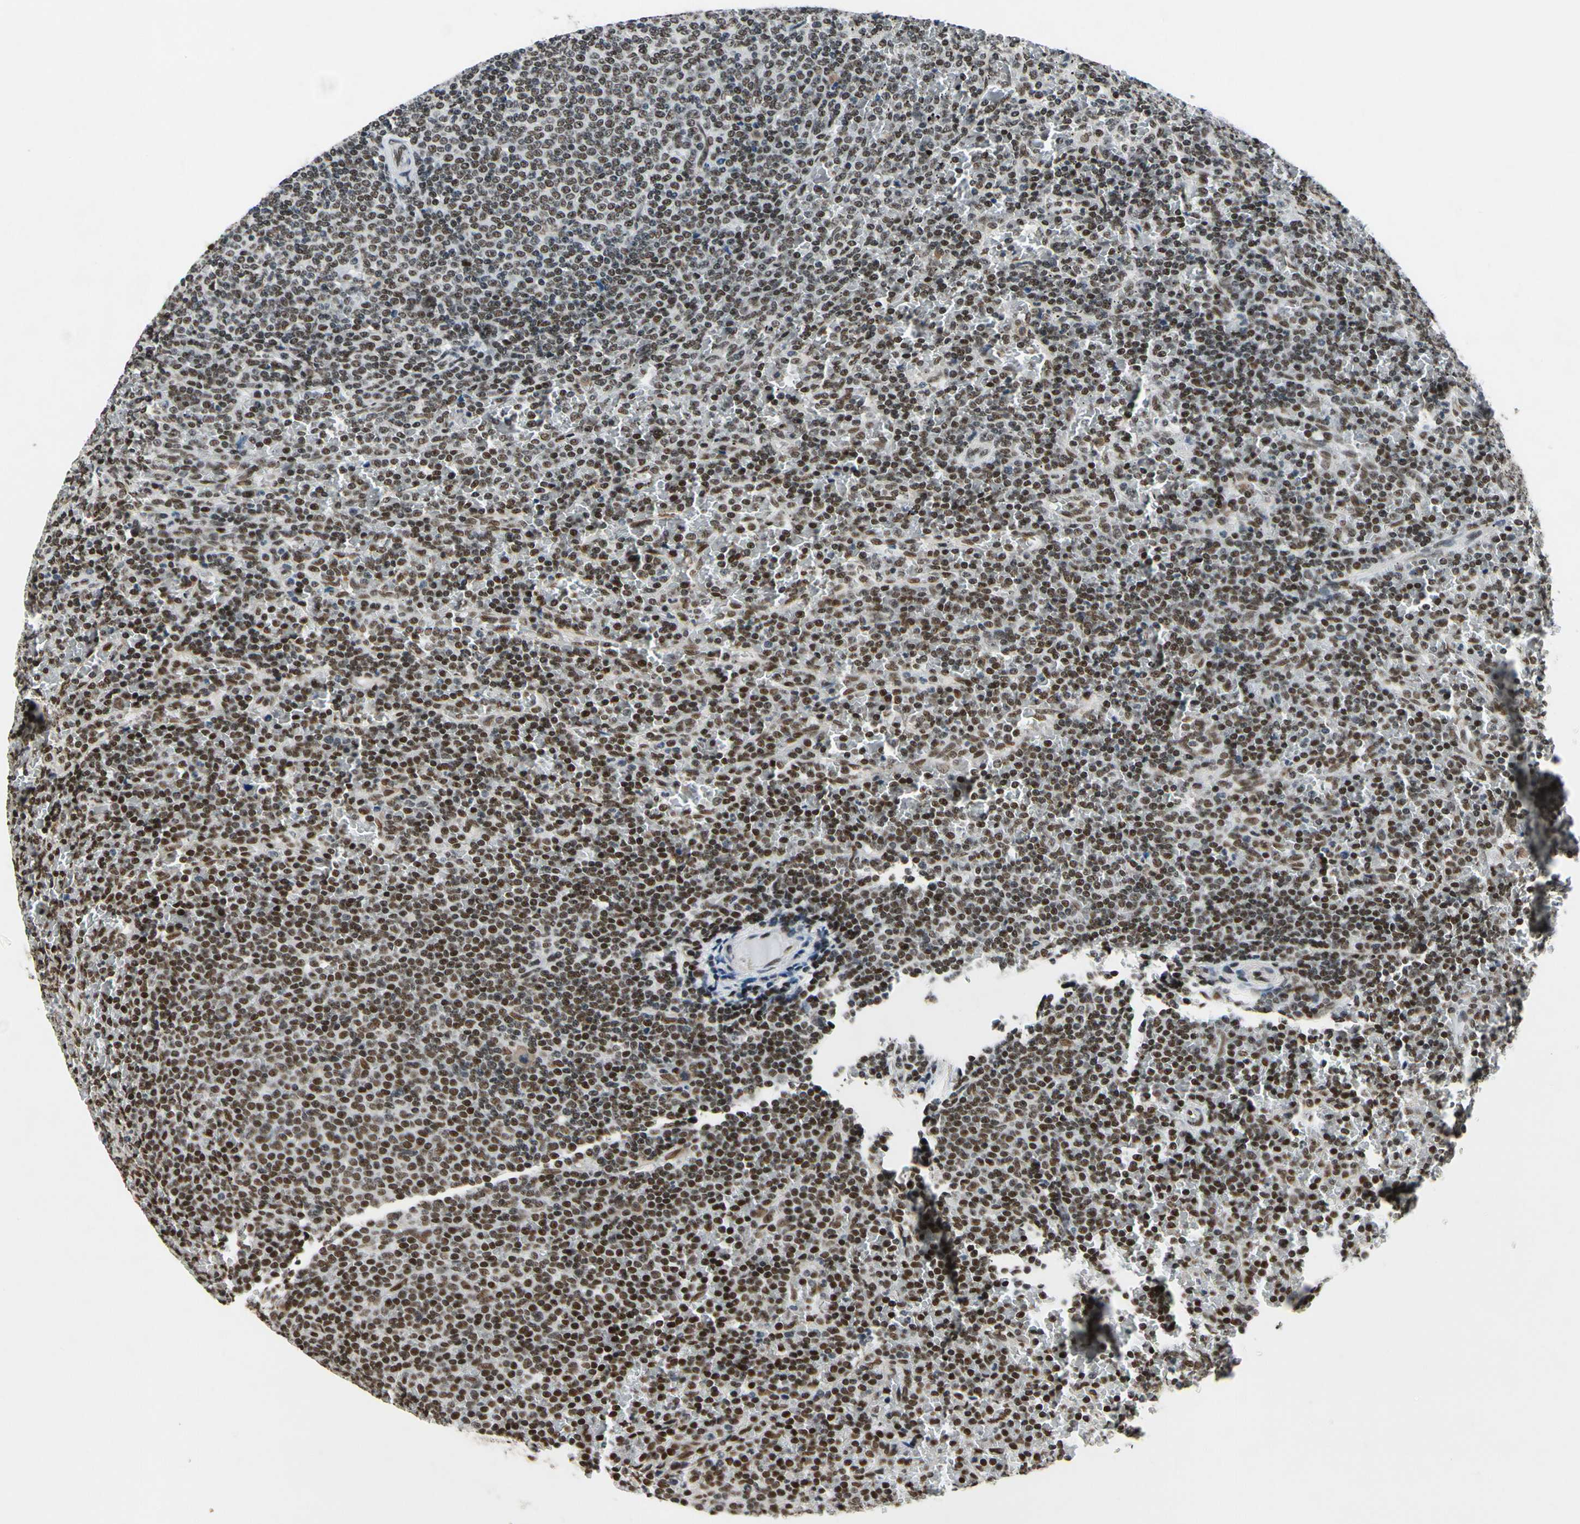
{"staining": {"intensity": "strong", "quantity": ">75%", "location": "nuclear"}, "tissue": "lymphoma", "cell_type": "Tumor cells", "image_type": "cancer", "snomed": [{"axis": "morphology", "description": "Malignant lymphoma, non-Hodgkin's type, Low grade"}, {"axis": "topography", "description": "Spleen"}], "caption": "Immunohistochemical staining of malignant lymphoma, non-Hodgkin's type (low-grade) reveals strong nuclear protein staining in approximately >75% of tumor cells. (Brightfield microscopy of DAB IHC at high magnification).", "gene": "RECQL", "patient": {"sex": "female", "age": 77}}